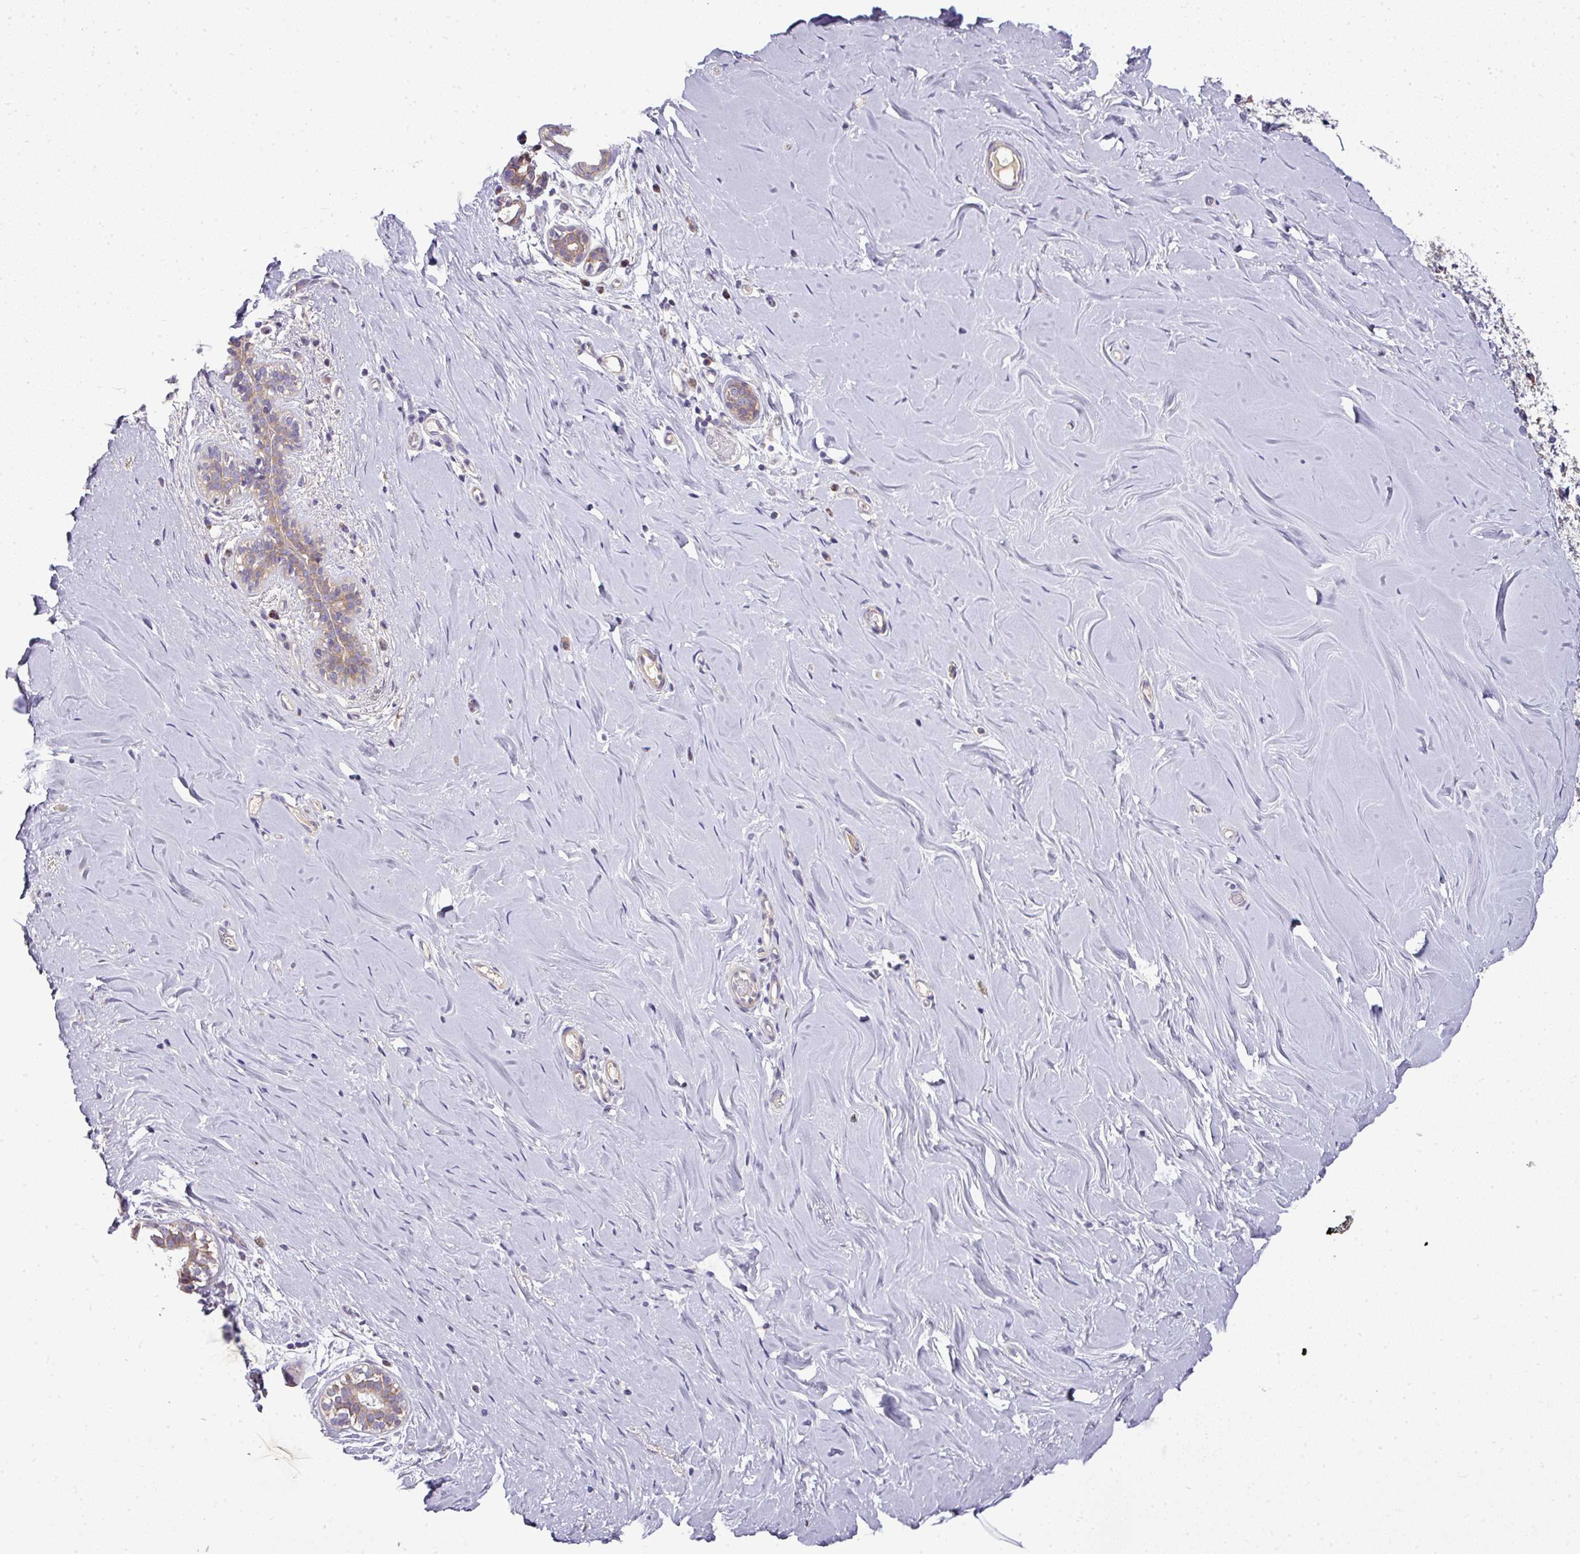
{"staining": {"intensity": "negative", "quantity": "none", "location": "none"}, "tissue": "breast", "cell_type": "Adipocytes", "image_type": "normal", "snomed": [{"axis": "morphology", "description": "Normal tissue, NOS"}, {"axis": "topography", "description": "Breast"}], "caption": "IHC histopathology image of normal human breast stained for a protein (brown), which reveals no positivity in adipocytes. Brightfield microscopy of immunohistochemistry stained with DAB (brown) and hematoxylin (blue), captured at high magnification.", "gene": "GAN", "patient": {"sex": "female", "age": 27}}